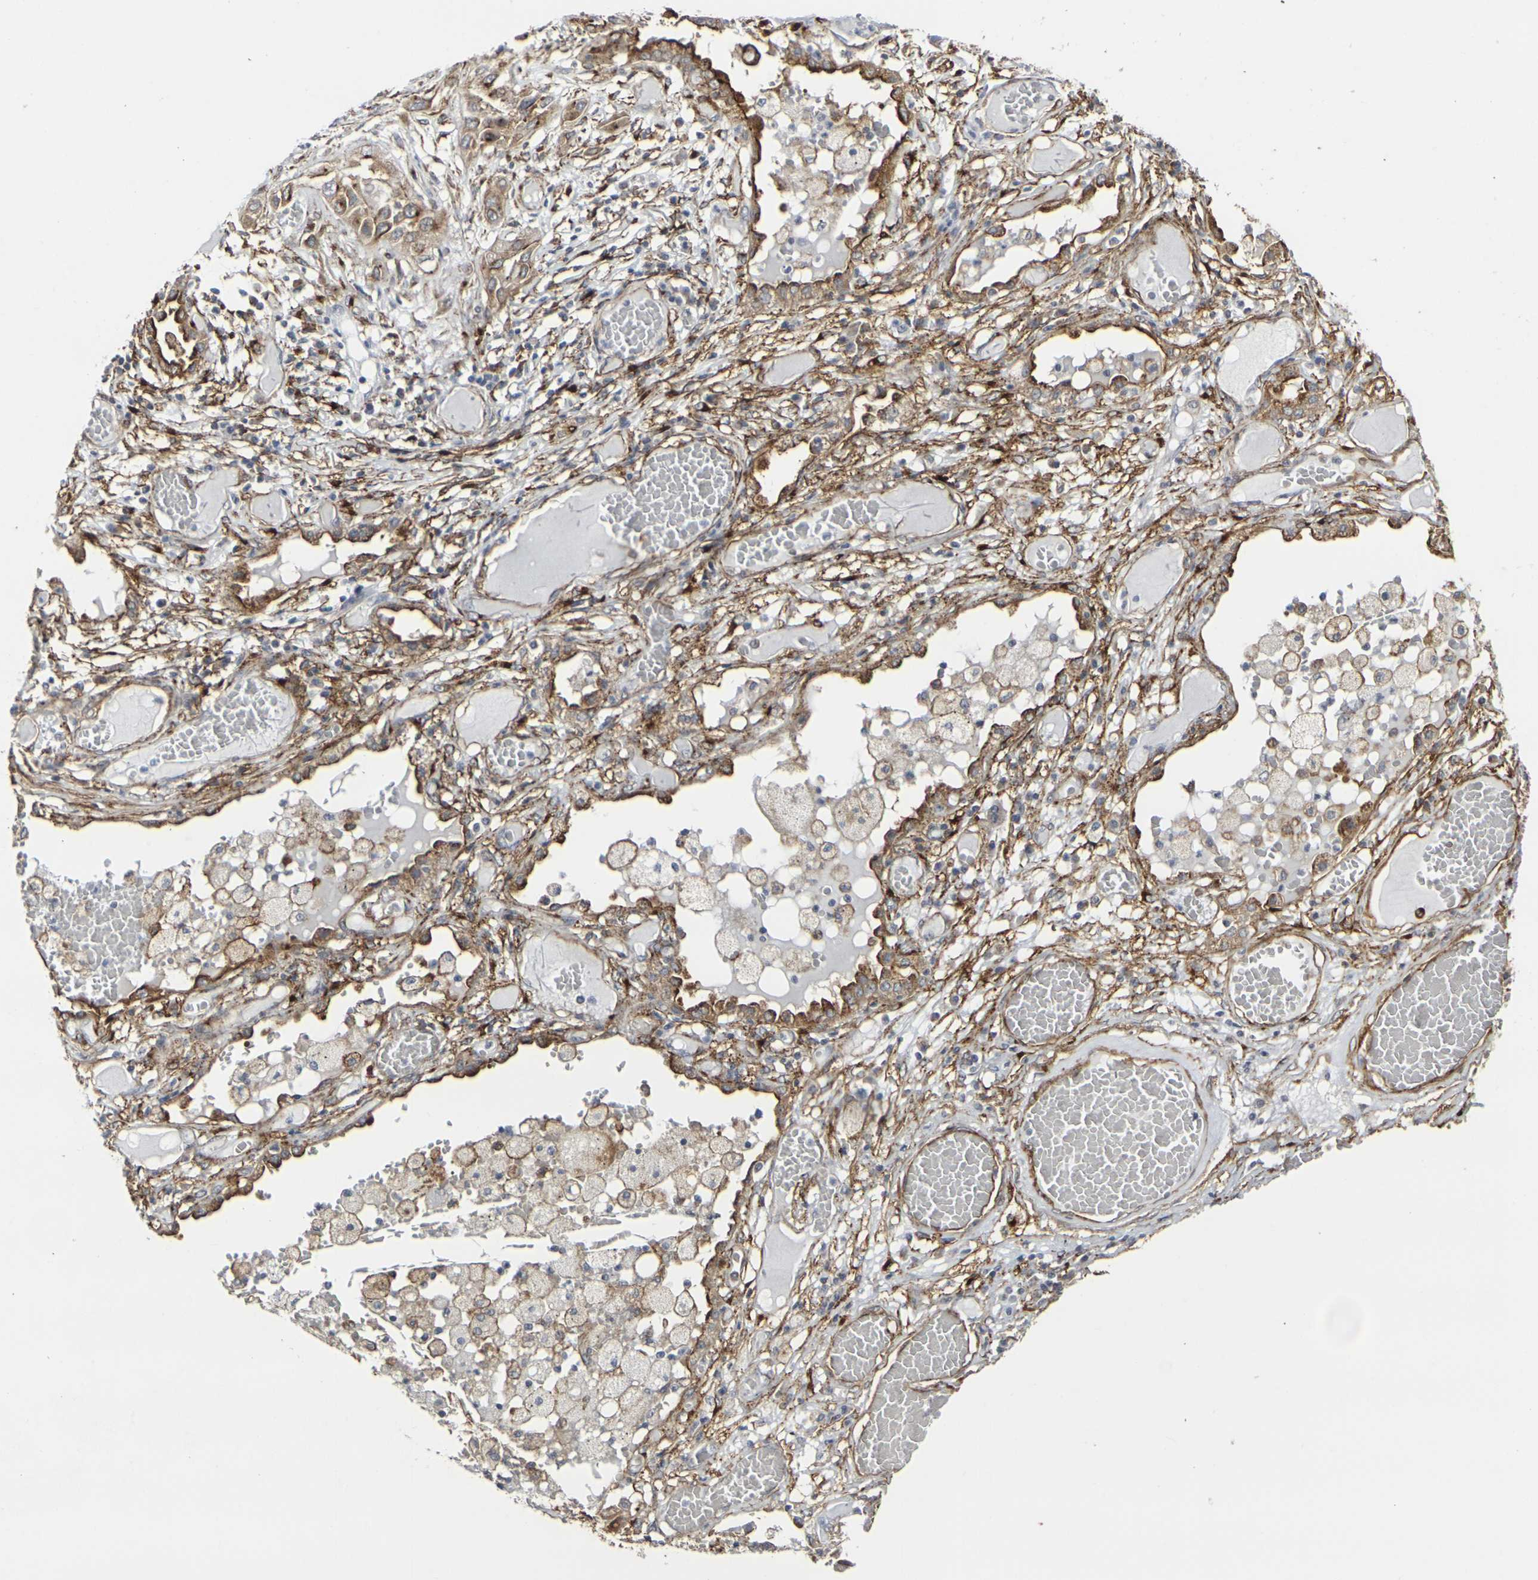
{"staining": {"intensity": "moderate", "quantity": ">75%", "location": "cytoplasmic/membranous"}, "tissue": "lung cancer", "cell_type": "Tumor cells", "image_type": "cancer", "snomed": [{"axis": "morphology", "description": "Squamous cell carcinoma, NOS"}, {"axis": "topography", "description": "Lung"}], "caption": "This image displays lung cancer (squamous cell carcinoma) stained with IHC to label a protein in brown. The cytoplasmic/membranous of tumor cells show moderate positivity for the protein. Nuclei are counter-stained blue.", "gene": "MYOF", "patient": {"sex": "male", "age": 71}}